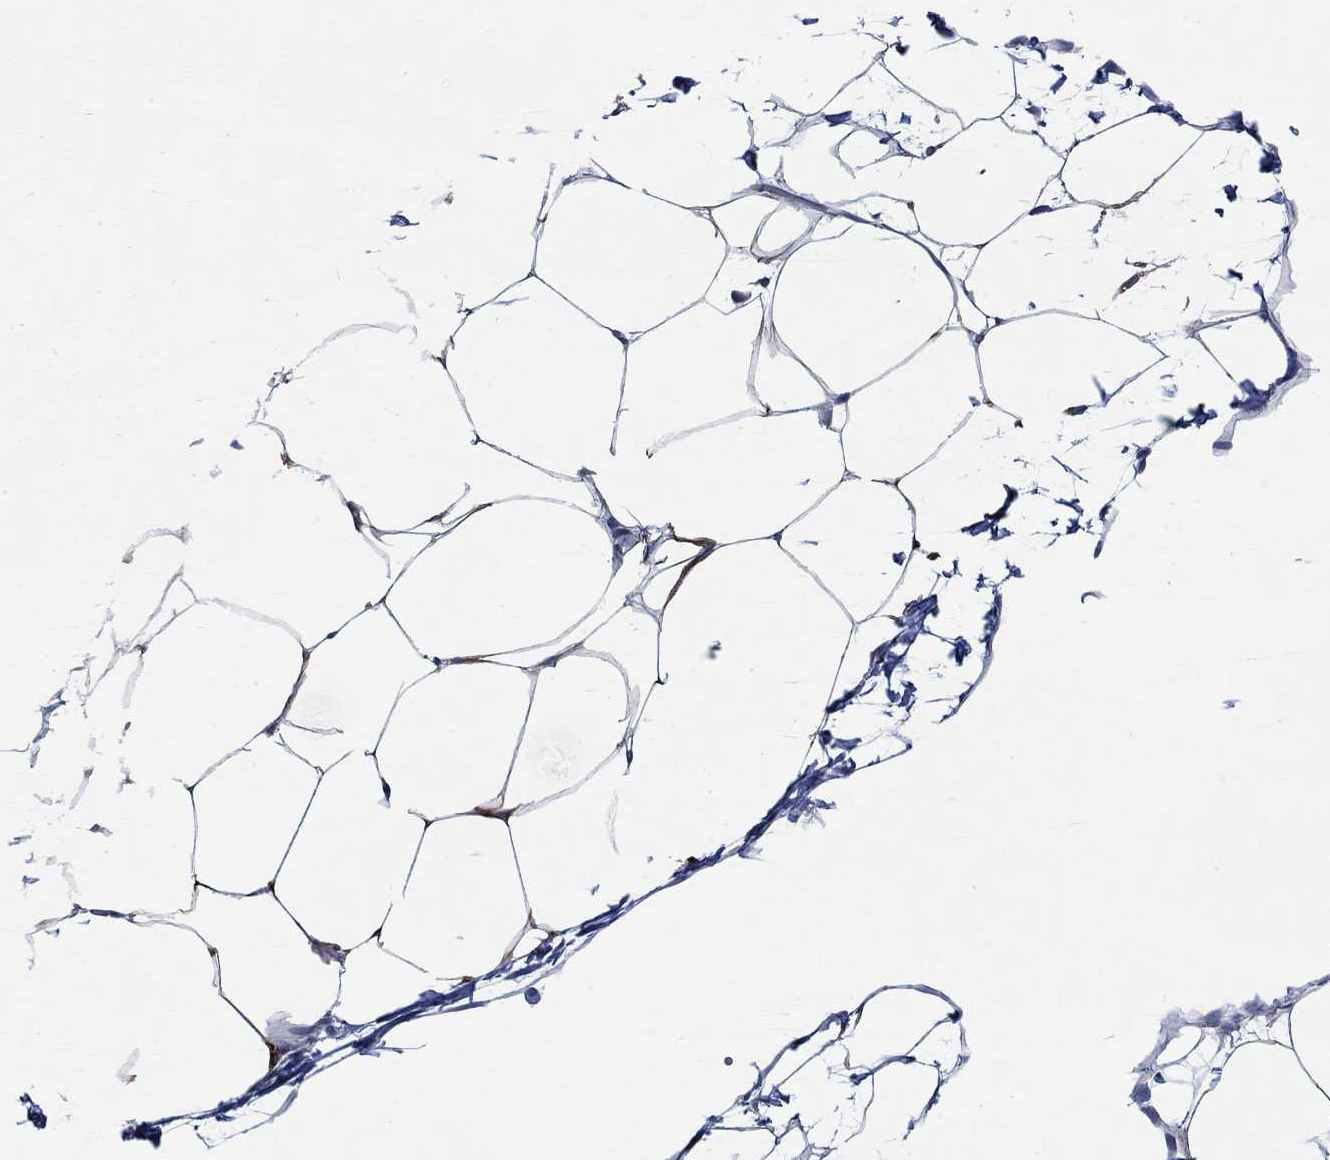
{"staining": {"intensity": "negative", "quantity": "none", "location": "none"}, "tissue": "adipose tissue", "cell_type": "Adipocytes", "image_type": "normal", "snomed": [{"axis": "morphology", "description": "Normal tissue, NOS"}, {"axis": "topography", "description": "Adipose tissue"}], "caption": "Adipose tissue was stained to show a protein in brown. There is no significant expression in adipocytes. (DAB immunohistochemistry (IHC), high magnification).", "gene": "HECW2", "patient": {"sex": "male", "age": 57}}